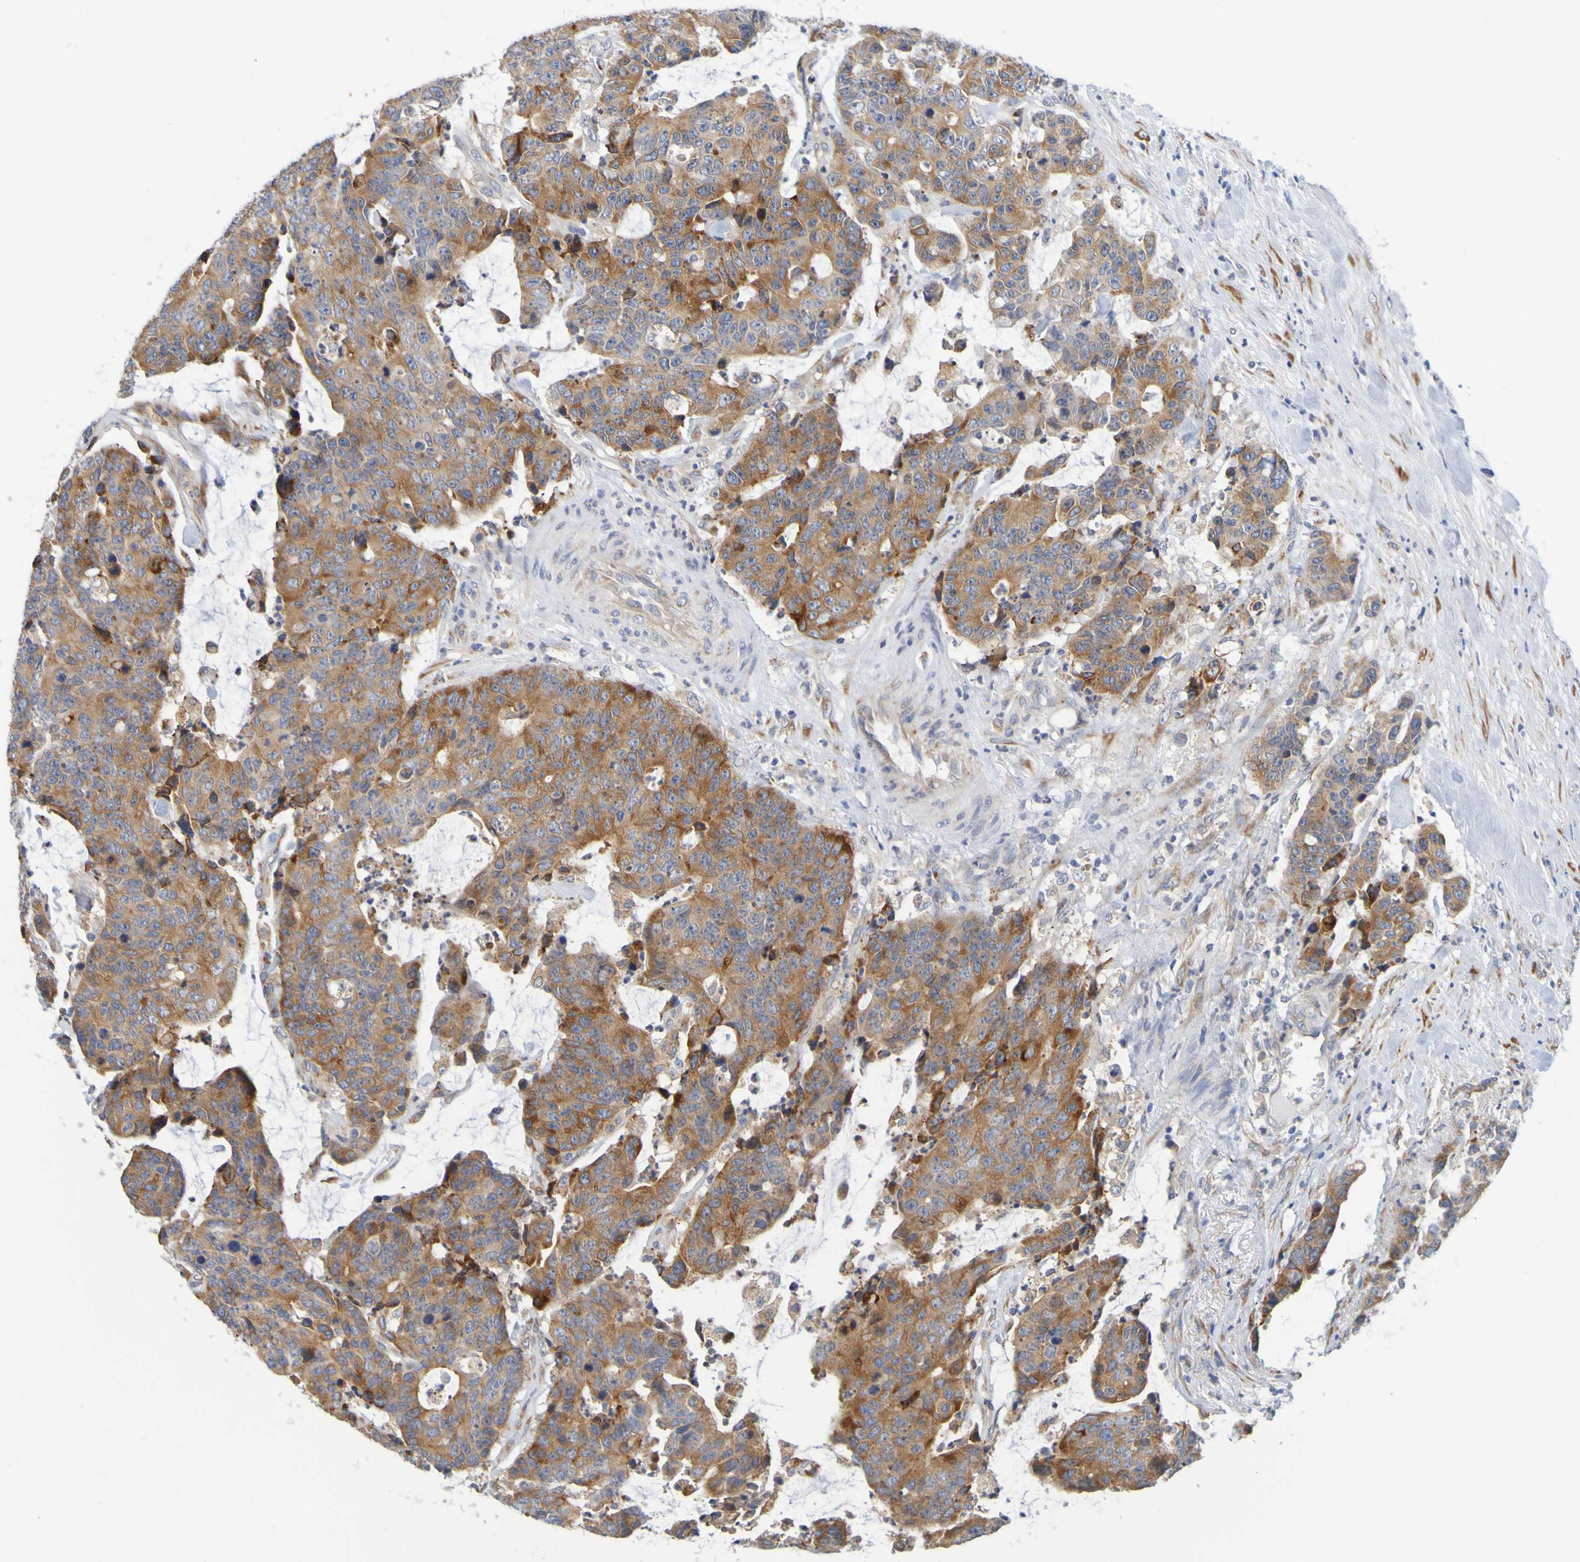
{"staining": {"intensity": "strong", "quantity": "25%-75%", "location": "cytoplasmic/membranous"}, "tissue": "colorectal cancer", "cell_type": "Tumor cells", "image_type": "cancer", "snomed": [{"axis": "morphology", "description": "Adenocarcinoma, NOS"}, {"axis": "topography", "description": "Colon"}], "caption": "Brown immunohistochemical staining in colorectal adenocarcinoma shows strong cytoplasmic/membranous positivity in approximately 25%-75% of tumor cells.", "gene": "SIL1", "patient": {"sex": "female", "age": 86}}